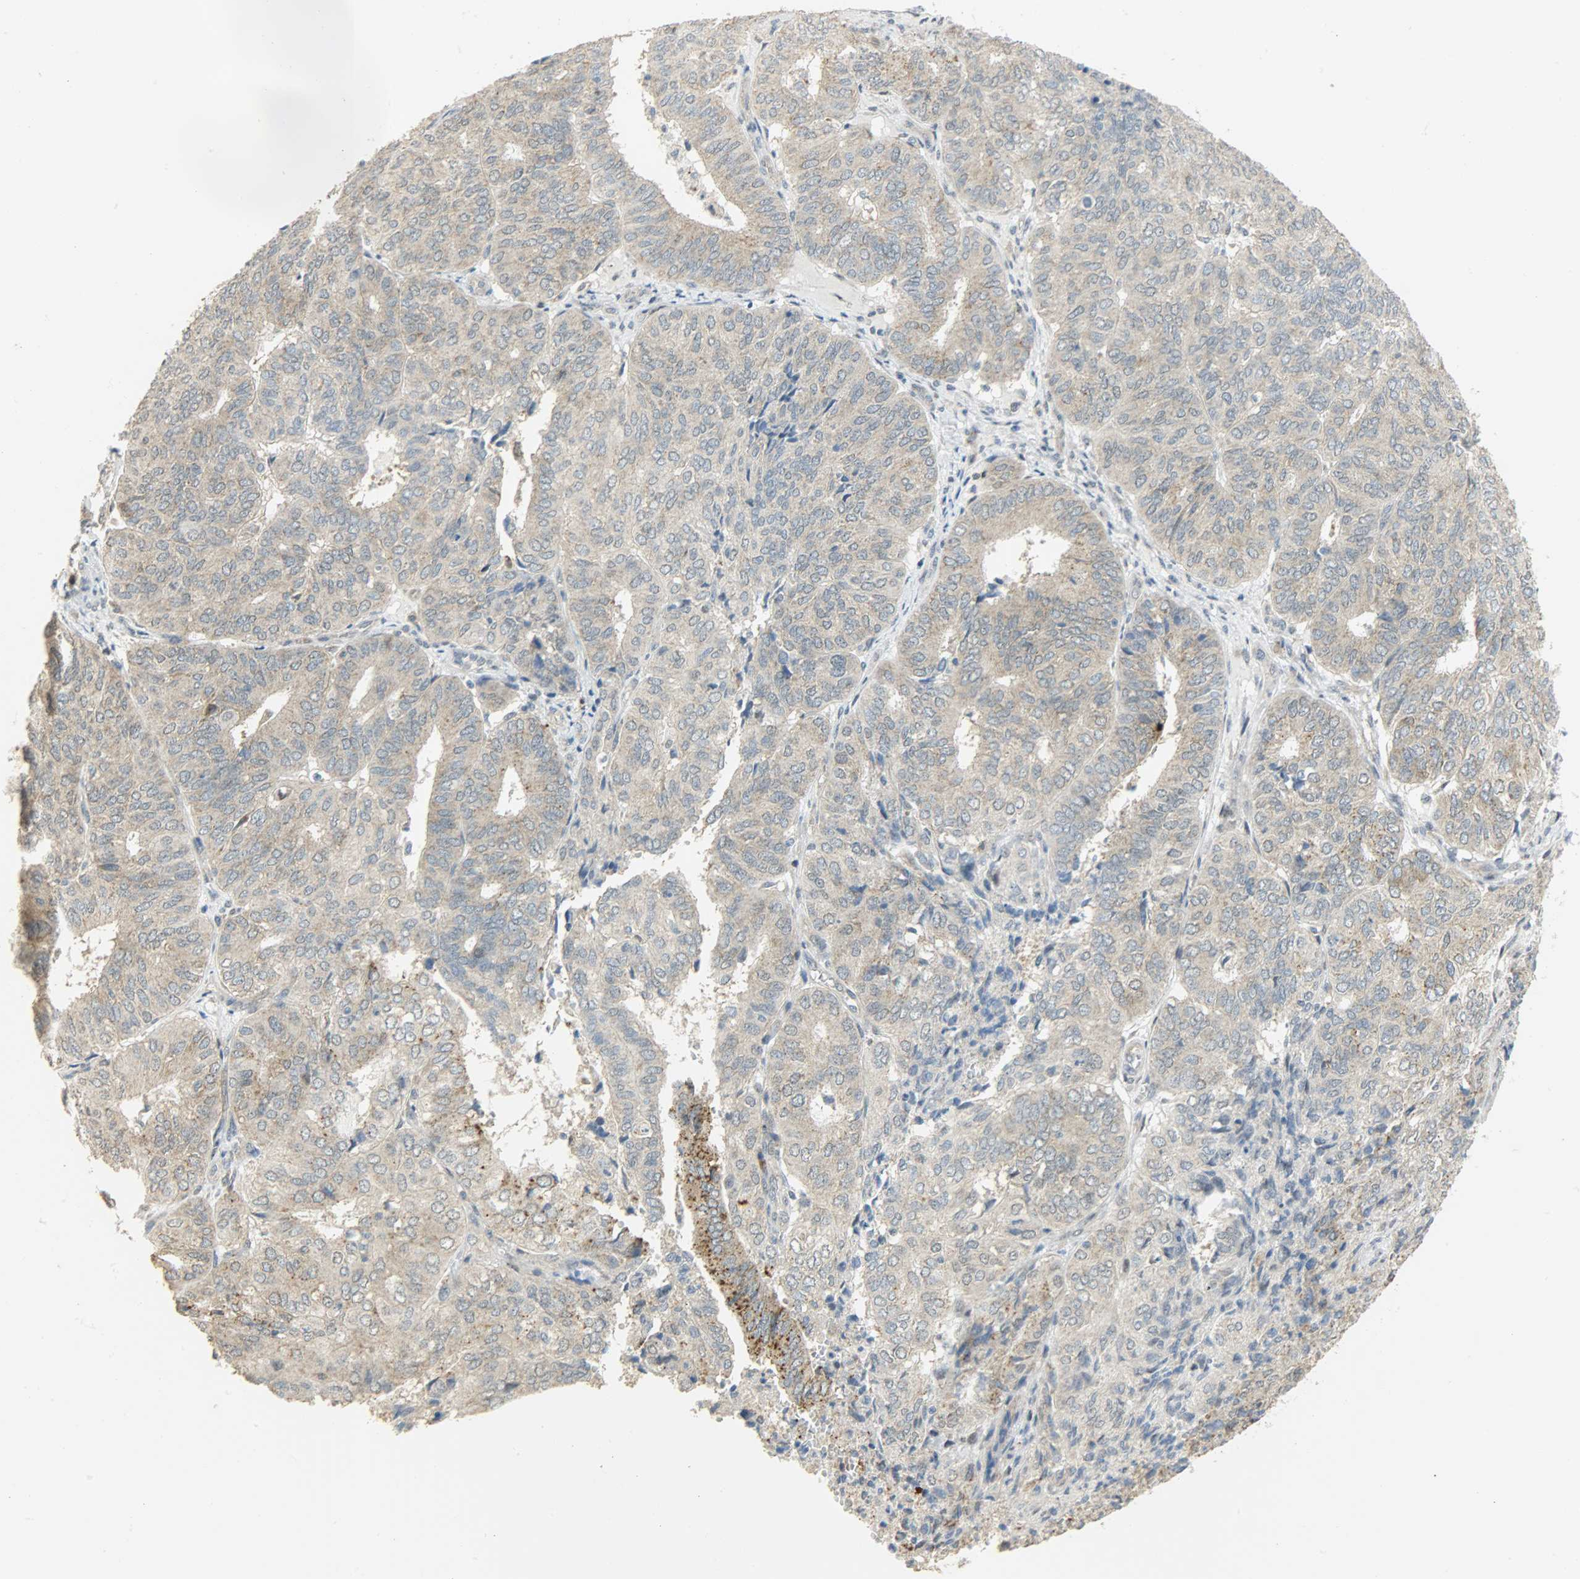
{"staining": {"intensity": "moderate", "quantity": ">75%", "location": "cytoplasmic/membranous"}, "tissue": "endometrial cancer", "cell_type": "Tumor cells", "image_type": "cancer", "snomed": [{"axis": "morphology", "description": "Adenocarcinoma, NOS"}, {"axis": "topography", "description": "Uterus"}], "caption": "Moderate cytoplasmic/membranous positivity is appreciated in approximately >75% of tumor cells in endometrial adenocarcinoma. (Stains: DAB in brown, nuclei in blue, Microscopy: brightfield microscopy at high magnification).", "gene": "GIT2", "patient": {"sex": "female", "age": 60}}